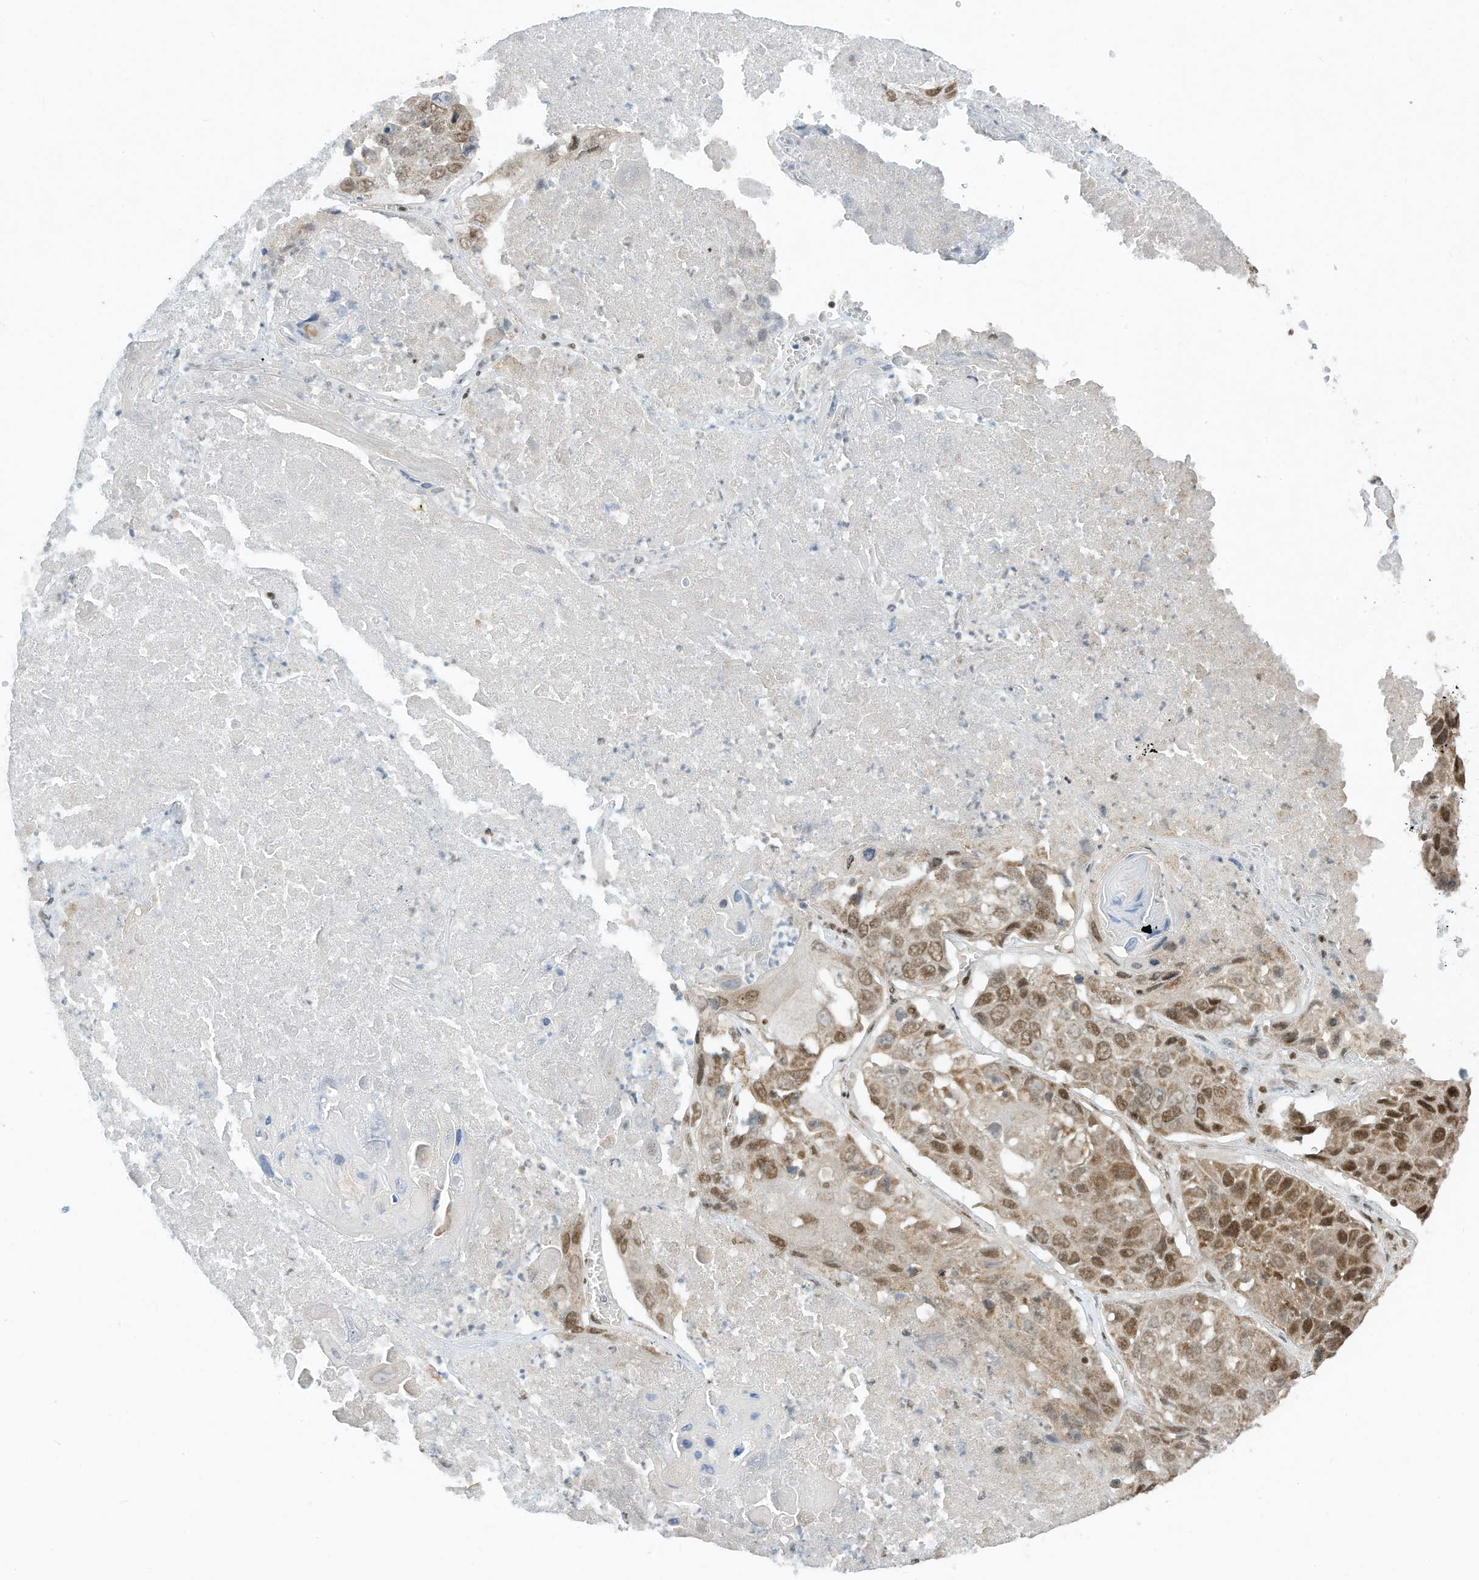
{"staining": {"intensity": "moderate", "quantity": ">75%", "location": "nuclear"}, "tissue": "lung cancer", "cell_type": "Tumor cells", "image_type": "cancer", "snomed": [{"axis": "morphology", "description": "Squamous cell carcinoma, NOS"}, {"axis": "topography", "description": "Lung"}], "caption": "This image exhibits immunohistochemistry (IHC) staining of lung cancer, with medium moderate nuclear positivity in approximately >75% of tumor cells.", "gene": "AURKAIP1", "patient": {"sex": "male", "age": 61}}